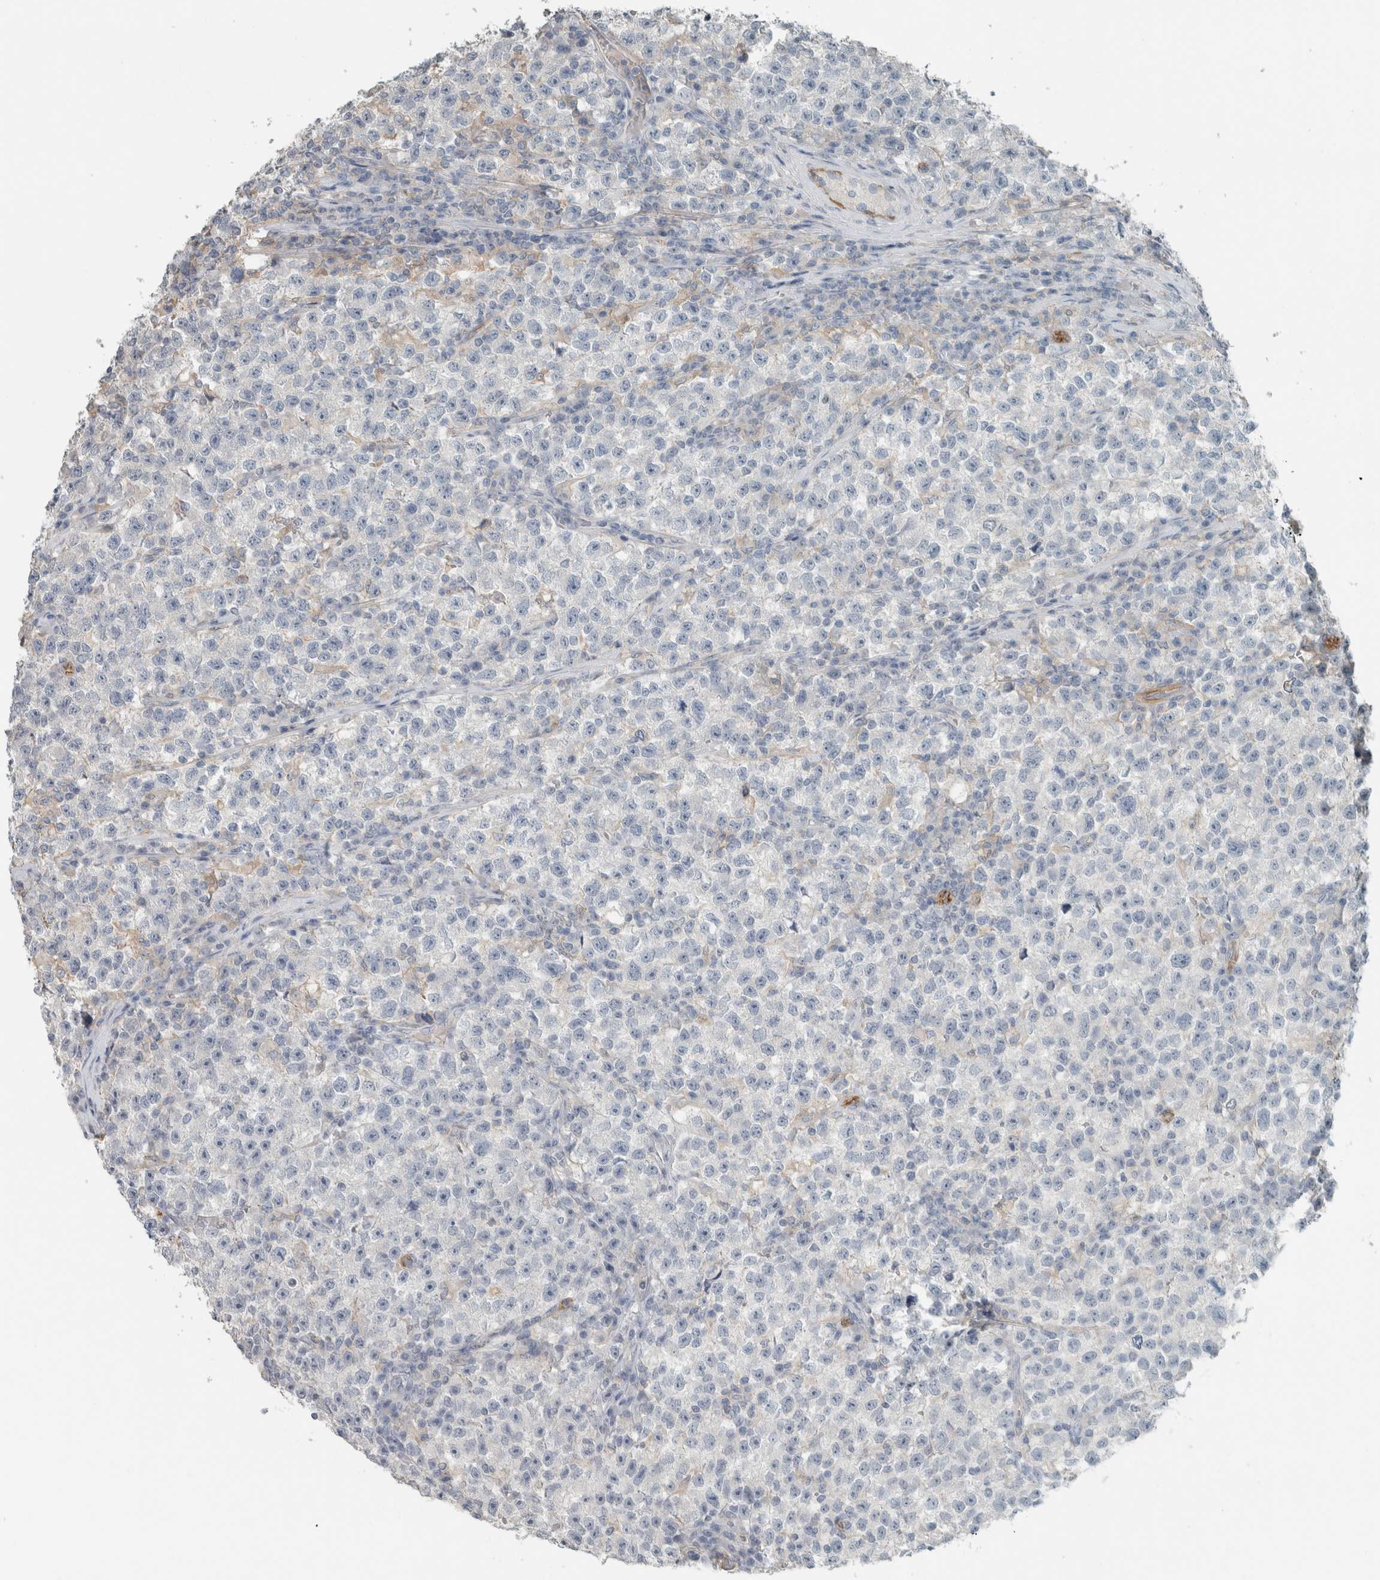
{"staining": {"intensity": "negative", "quantity": "none", "location": "none"}, "tissue": "testis cancer", "cell_type": "Tumor cells", "image_type": "cancer", "snomed": [{"axis": "morphology", "description": "Seminoma, NOS"}, {"axis": "topography", "description": "Testis"}], "caption": "Tumor cells are negative for brown protein staining in seminoma (testis).", "gene": "SCIN", "patient": {"sex": "male", "age": 22}}